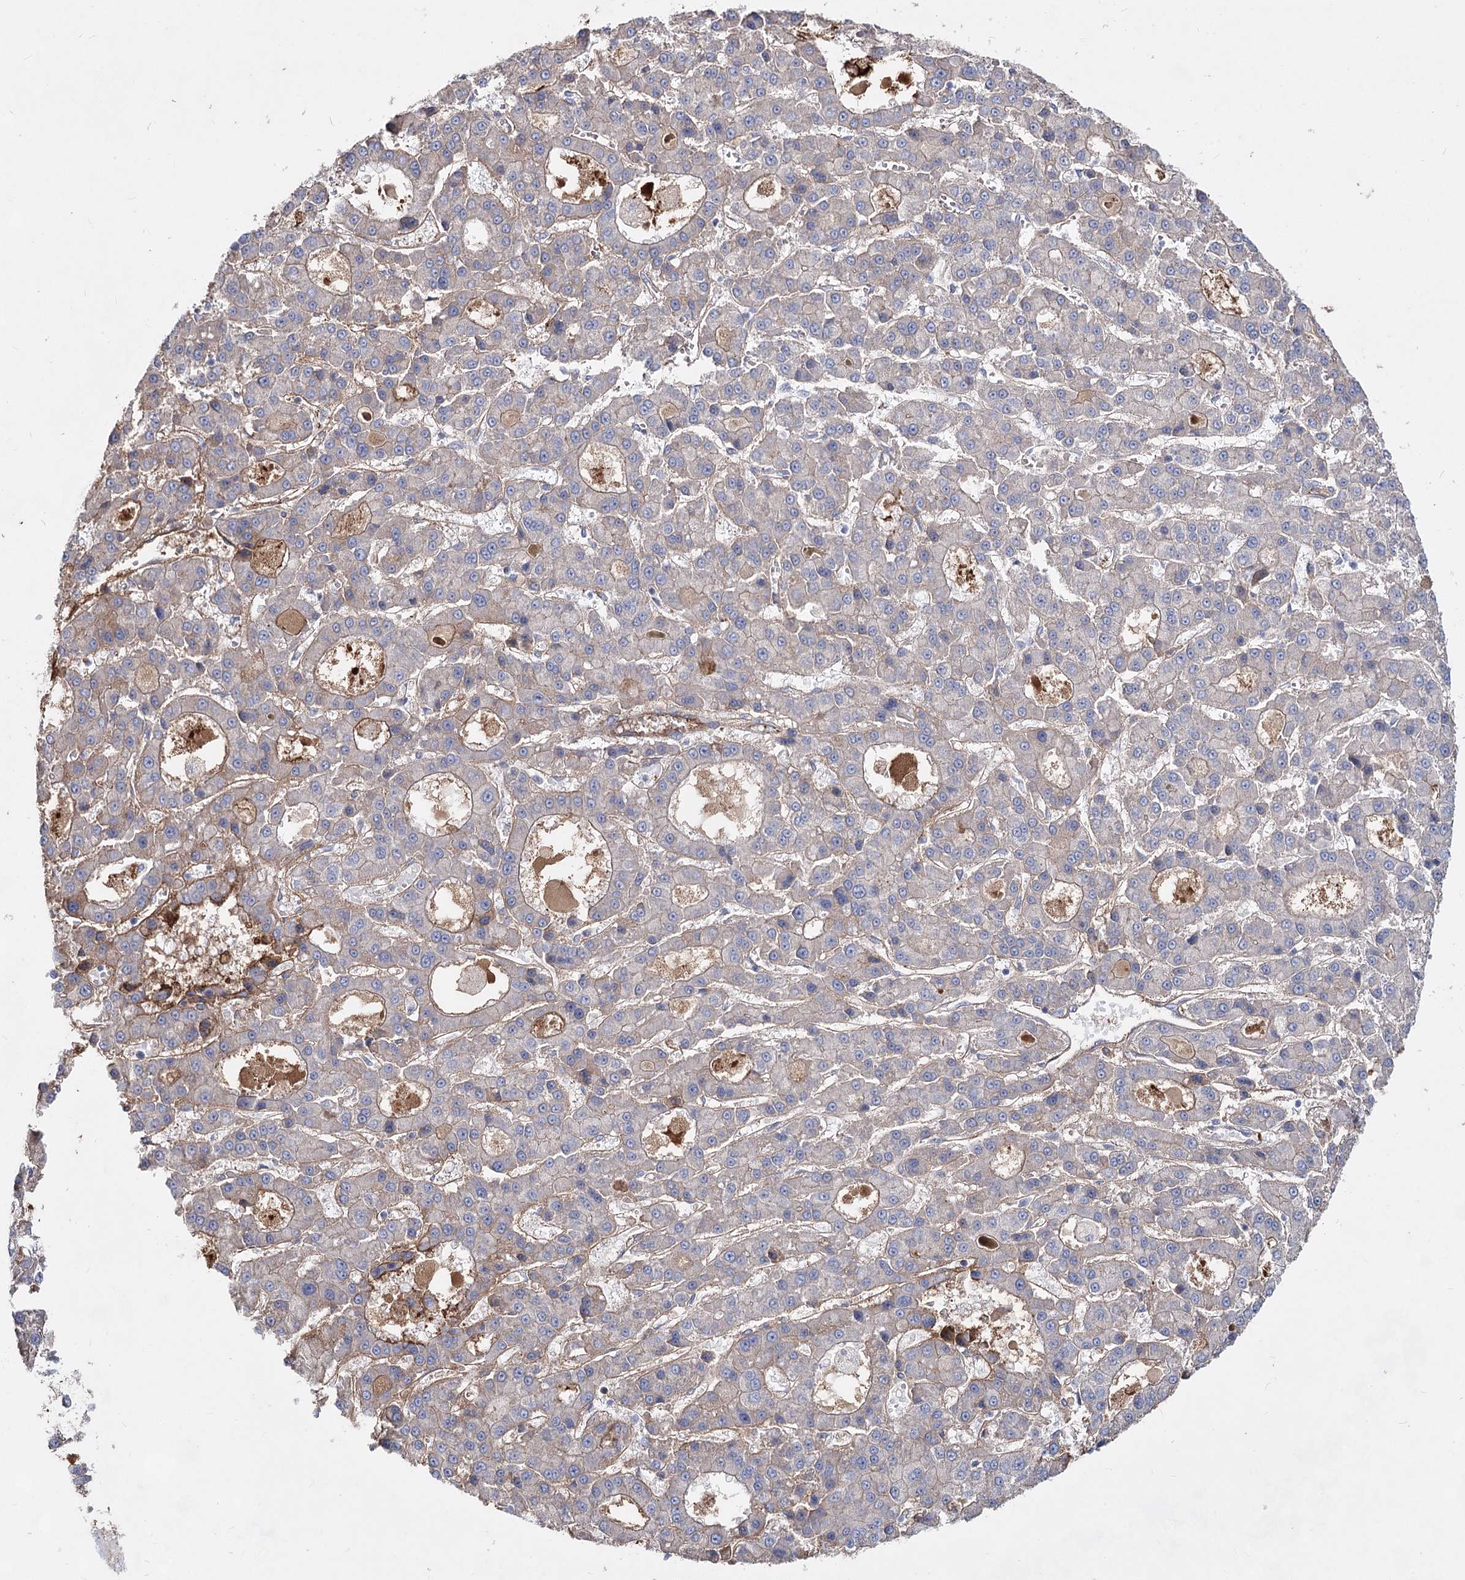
{"staining": {"intensity": "weak", "quantity": "<25%", "location": "cytoplasmic/membranous"}, "tissue": "liver cancer", "cell_type": "Tumor cells", "image_type": "cancer", "snomed": [{"axis": "morphology", "description": "Carcinoma, Hepatocellular, NOS"}, {"axis": "topography", "description": "Liver"}], "caption": "Liver cancer was stained to show a protein in brown. There is no significant positivity in tumor cells. Nuclei are stained in blue.", "gene": "TASOR2", "patient": {"sex": "male", "age": 70}}